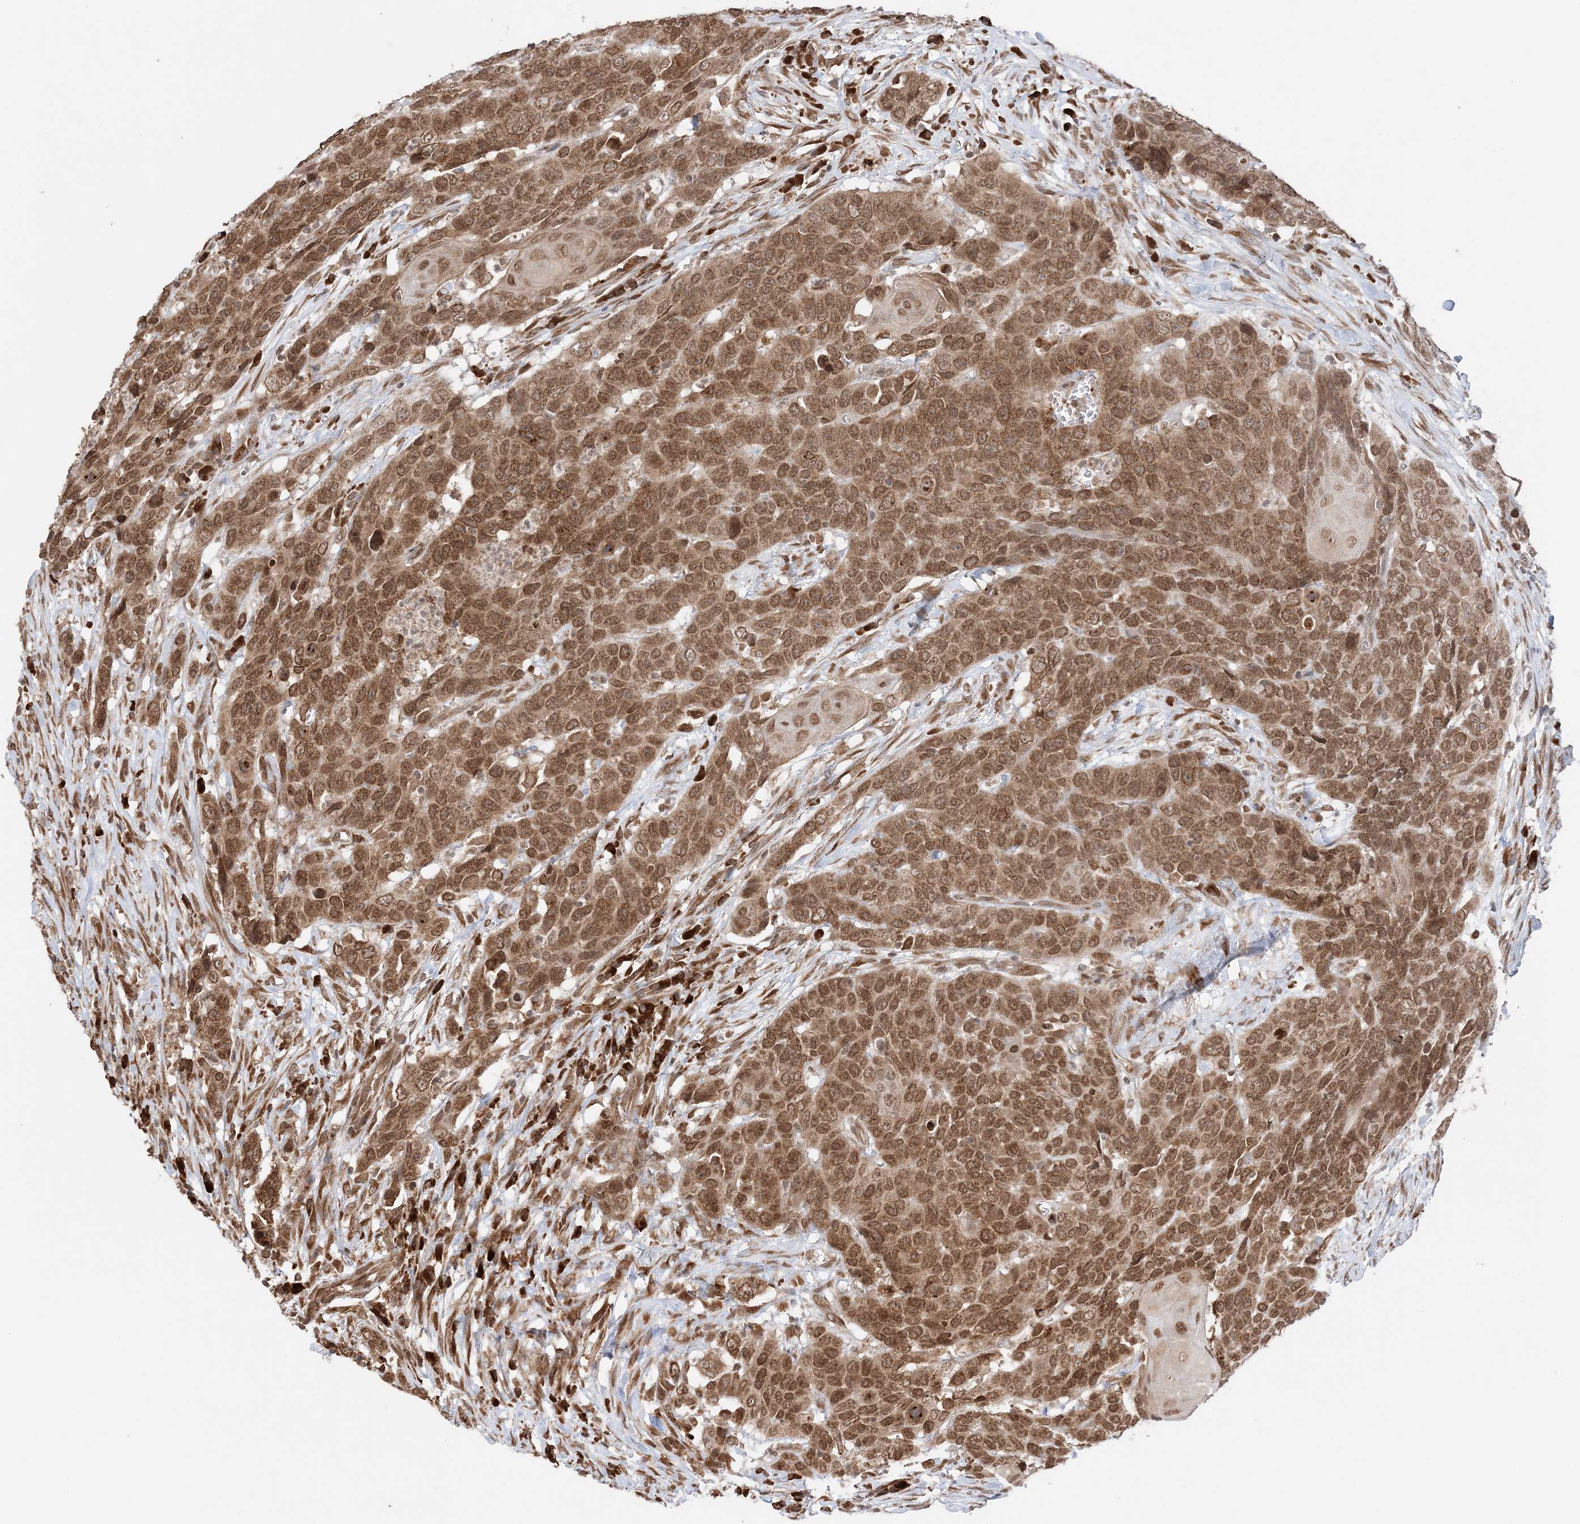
{"staining": {"intensity": "moderate", "quantity": ">75%", "location": "cytoplasmic/membranous,nuclear"}, "tissue": "head and neck cancer", "cell_type": "Tumor cells", "image_type": "cancer", "snomed": [{"axis": "morphology", "description": "Squamous cell carcinoma, NOS"}, {"axis": "topography", "description": "Head-Neck"}], "caption": "Immunohistochemistry (IHC) micrograph of head and neck cancer (squamous cell carcinoma) stained for a protein (brown), which displays medium levels of moderate cytoplasmic/membranous and nuclear positivity in about >75% of tumor cells.", "gene": "TMED10", "patient": {"sex": "male", "age": 66}}